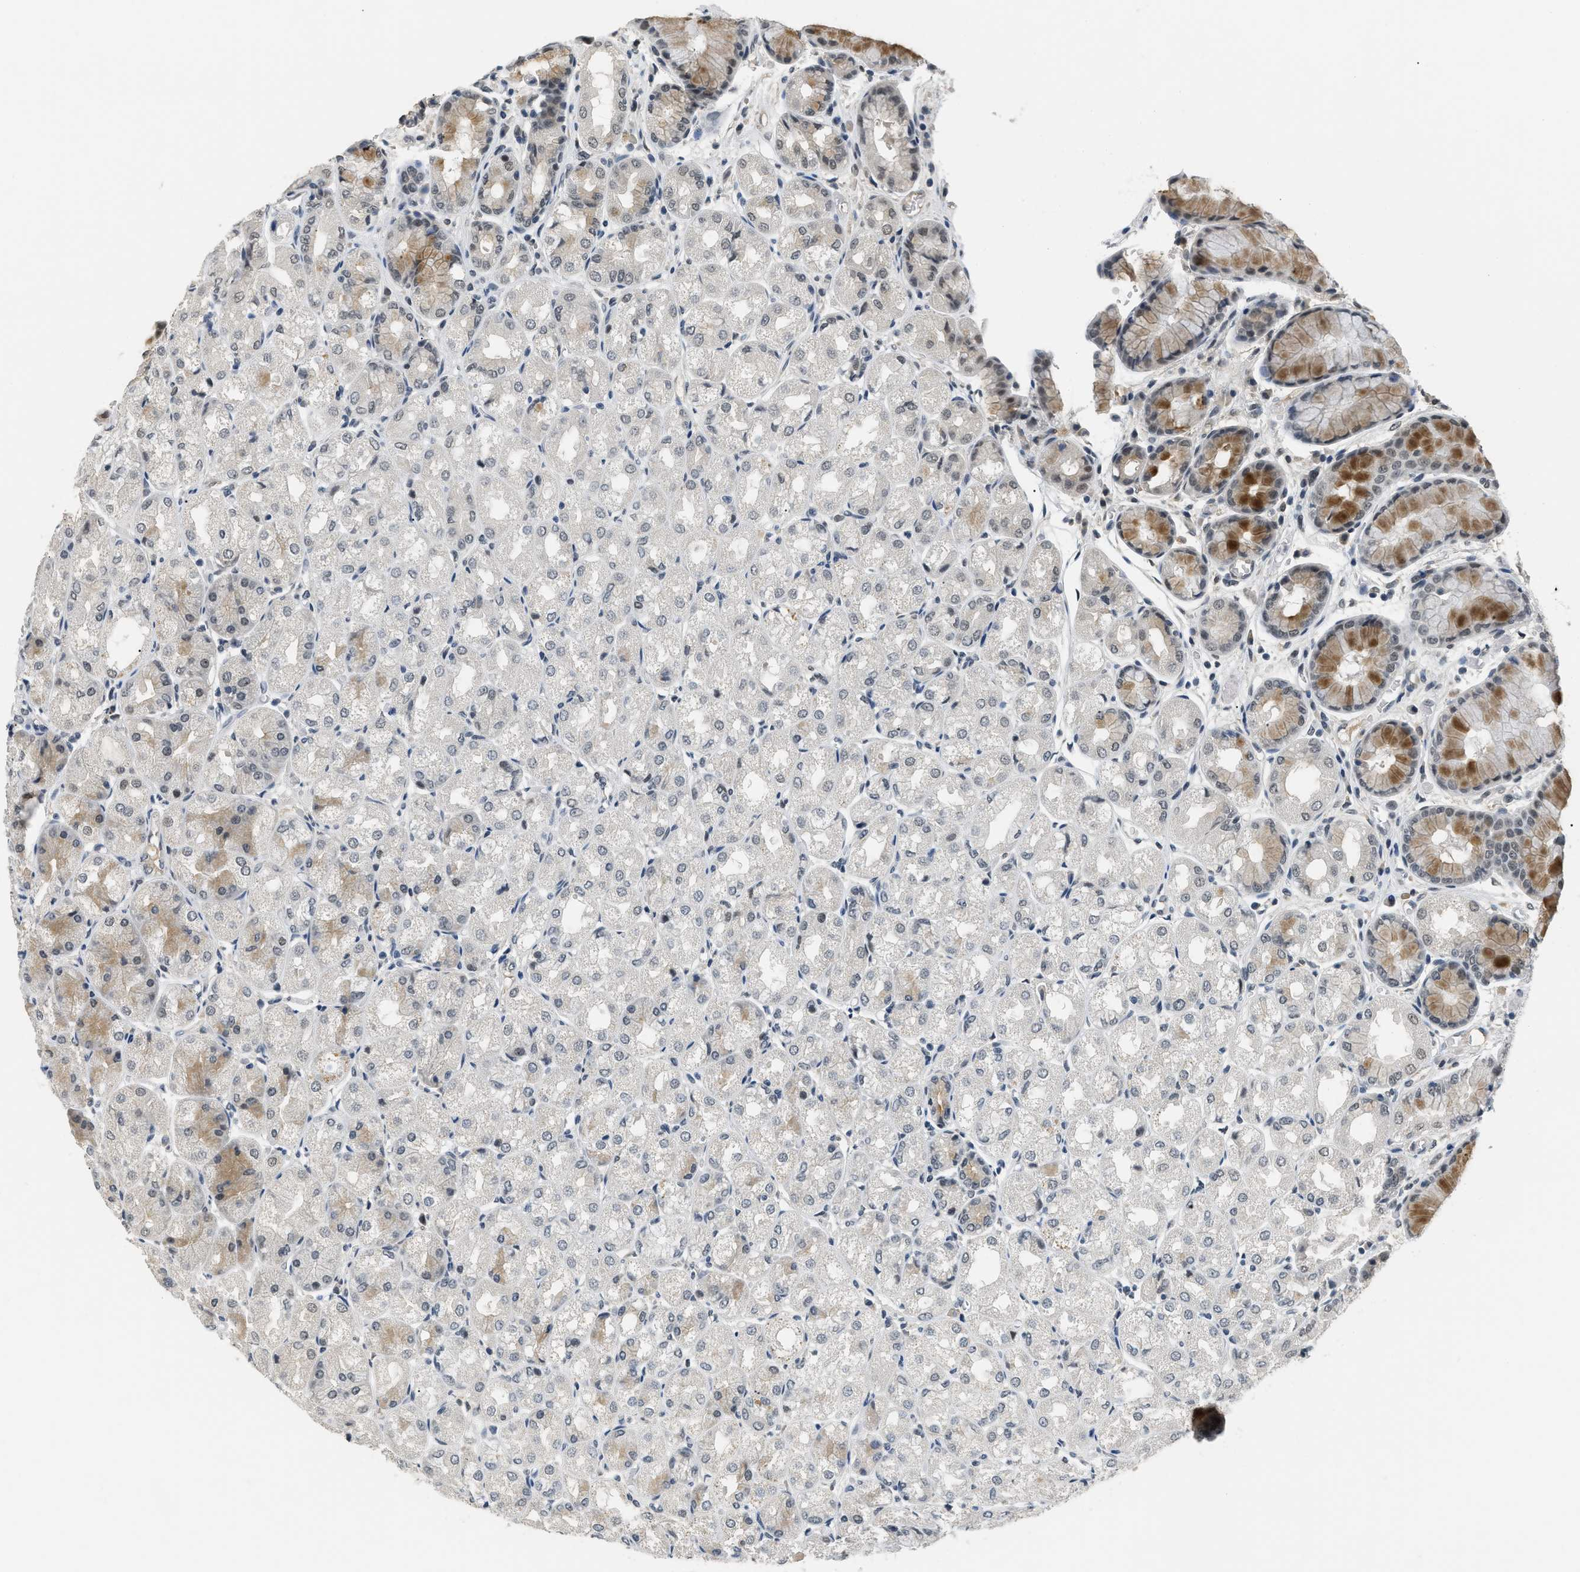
{"staining": {"intensity": "moderate", "quantity": "25%-75%", "location": "cytoplasmic/membranous"}, "tissue": "stomach", "cell_type": "Glandular cells", "image_type": "normal", "snomed": [{"axis": "morphology", "description": "Normal tissue, NOS"}, {"axis": "topography", "description": "Stomach, upper"}], "caption": "A medium amount of moderate cytoplasmic/membranous expression is present in about 25%-75% of glandular cells in normal stomach.", "gene": "MZF1", "patient": {"sex": "male", "age": 72}}